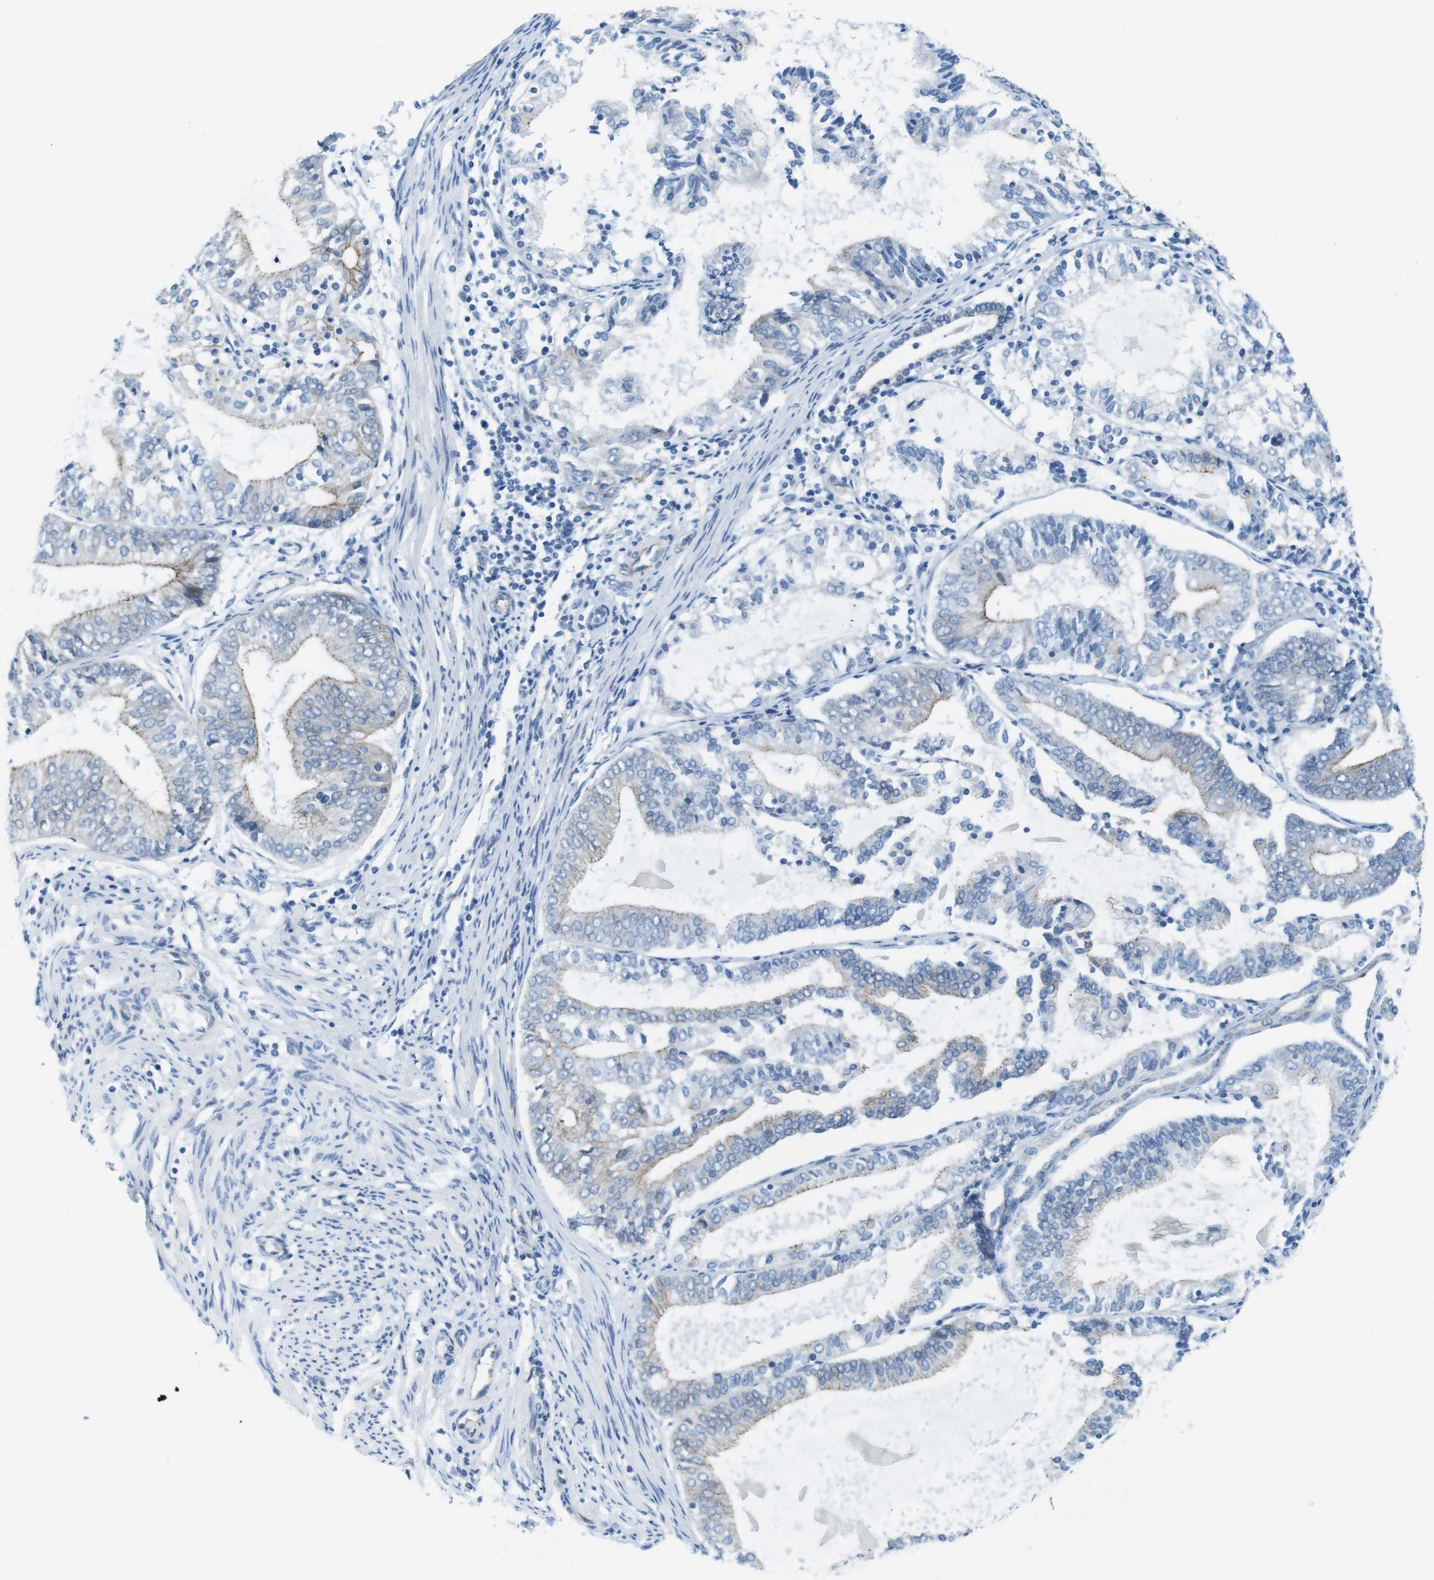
{"staining": {"intensity": "weak", "quantity": "25%-75%", "location": "cytoplasmic/membranous"}, "tissue": "endometrial cancer", "cell_type": "Tumor cells", "image_type": "cancer", "snomed": [{"axis": "morphology", "description": "Adenocarcinoma, NOS"}, {"axis": "topography", "description": "Endometrium"}], "caption": "Endometrial adenocarcinoma stained with DAB (3,3'-diaminobenzidine) IHC demonstrates low levels of weak cytoplasmic/membranous positivity in about 25%-75% of tumor cells.", "gene": "SLC6A6", "patient": {"sex": "female", "age": 81}}